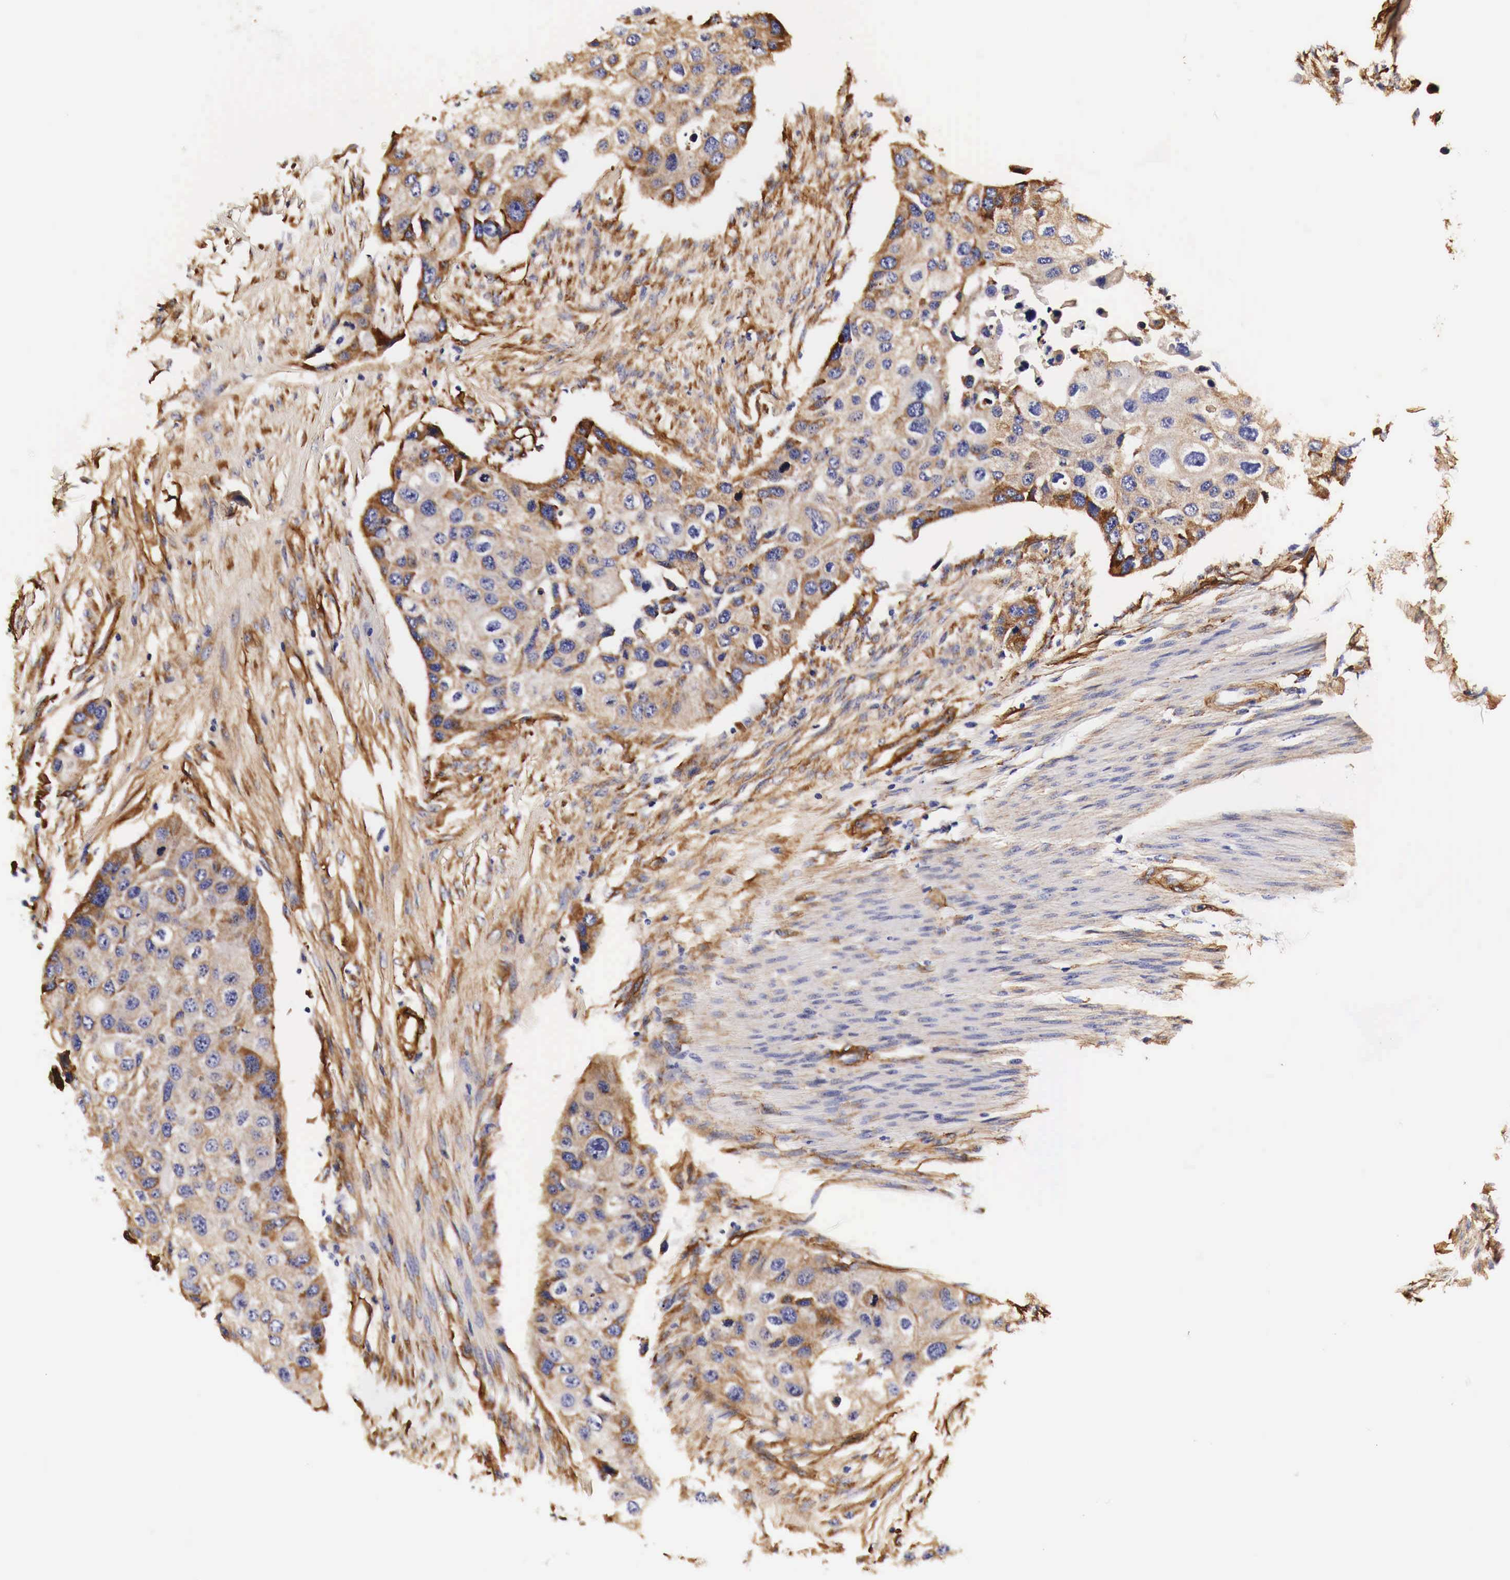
{"staining": {"intensity": "moderate", "quantity": ">75%", "location": "cytoplasmic/membranous"}, "tissue": "urothelial cancer", "cell_type": "Tumor cells", "image_type": "cancer", "snomed": [{"axis": "morphology", "description": "Urothelial carcinoma, High grade"}, {"axis": "topography", "description": "Urinary bladder"}], "caption": "A brown stain shows moderate cytoplasmic/membranous positivity of a protein in urothelial cancer tumor cells. The staining was performed using DAB, with brown indicating positive protein expression. Nuclei are stained blue with hematoxylin.", "gene": "LAMB2", "patient": {"sex": "male", "age": 55}}